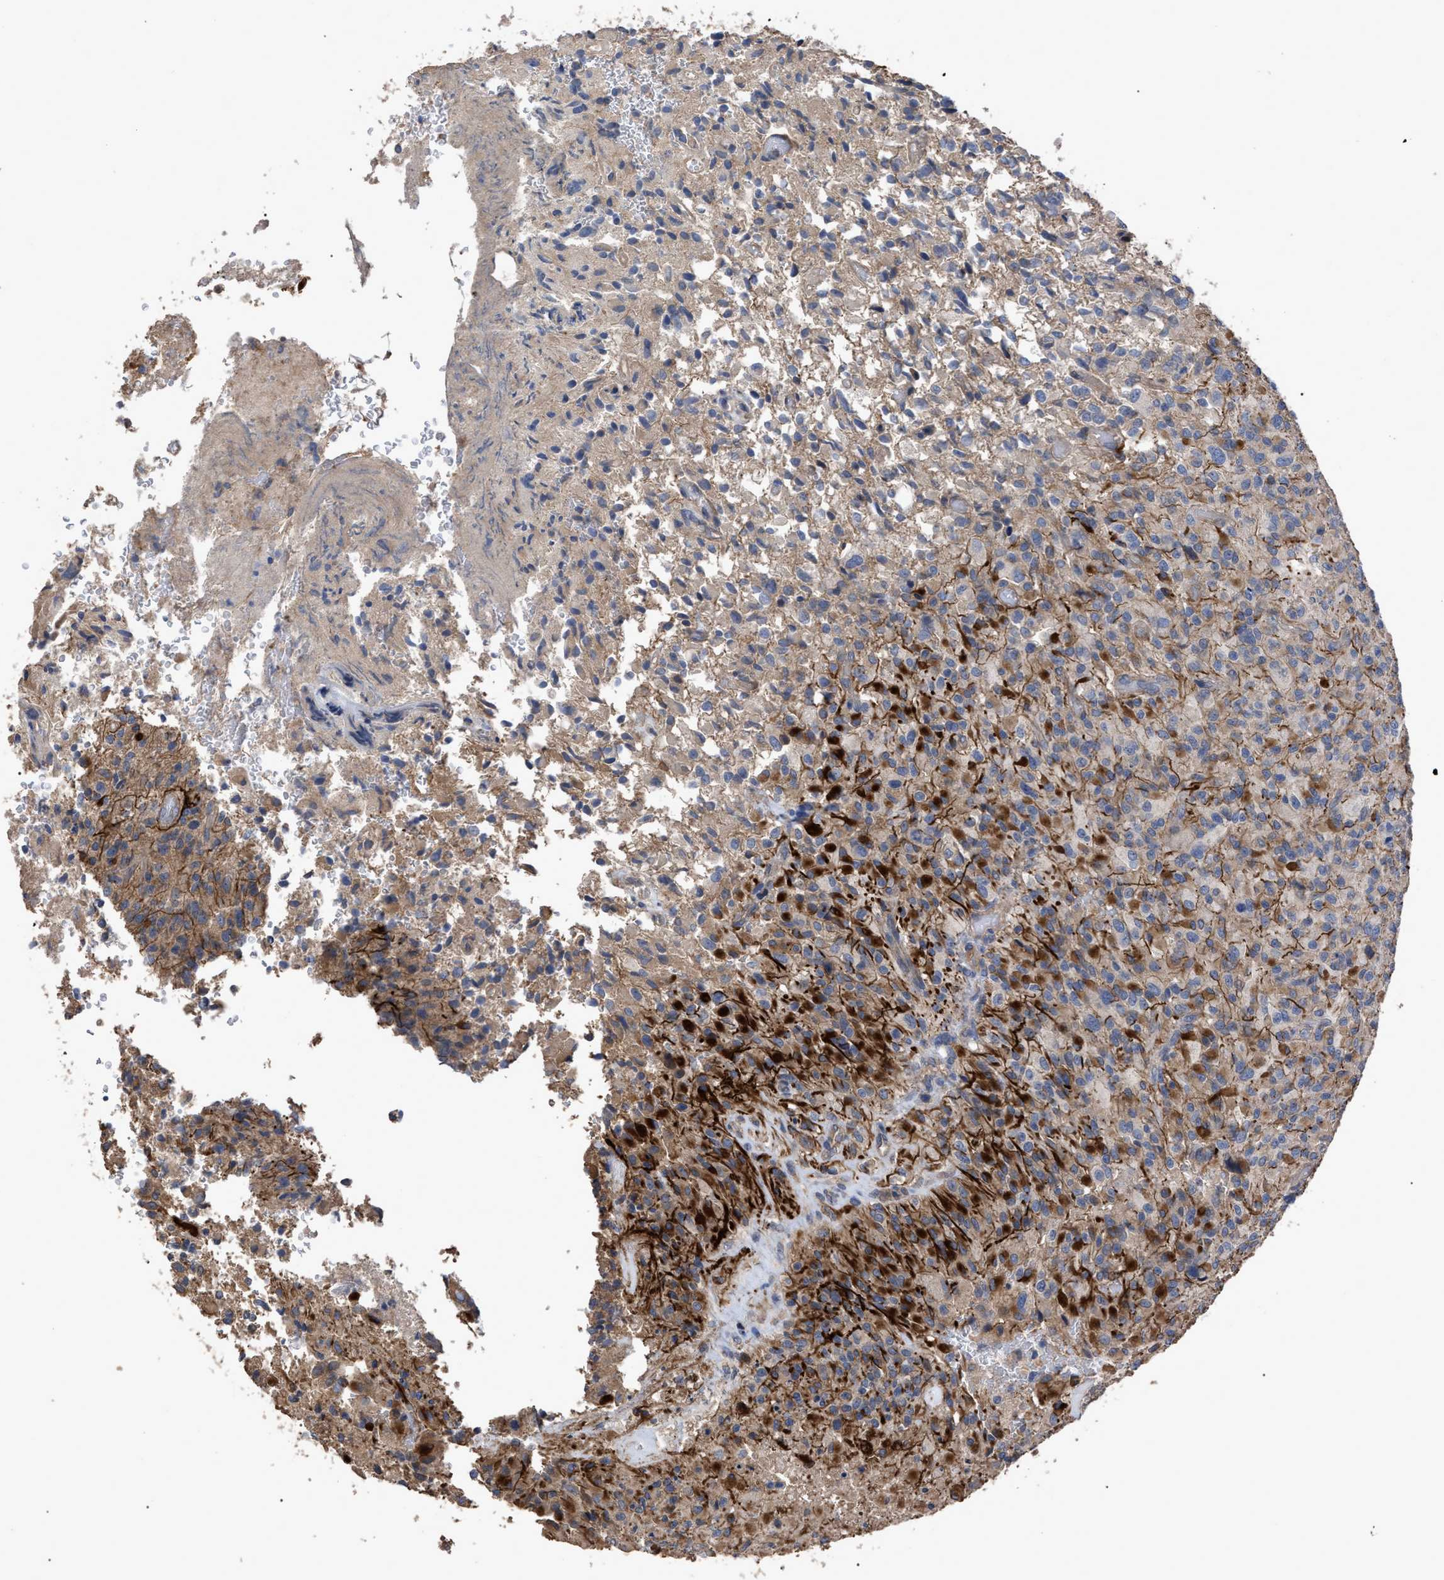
{"staining": {"intensity": "weak", "quantity": "25%-75%", "location": "cytoplasmic/membranous"}, "tissue": "glioma", "cell_type": "Tumor cells", "image_type": "cancer", "snomed": [{"axis": "morphology", "description": "Glioma, malignant, High grade"}, {"axis": "topography", "description": "Brain"}], "caption": "Immunohistochemistry (DAB (3,3'-diaminobenzidine)) staining of human malignant high-grade glioma shows weak cytoplasmic/membranous protein positivity in about 25%-75% of tumor cells.", "gene": "BTN2A1", "patient": {"sex": "male", "age": 71}}